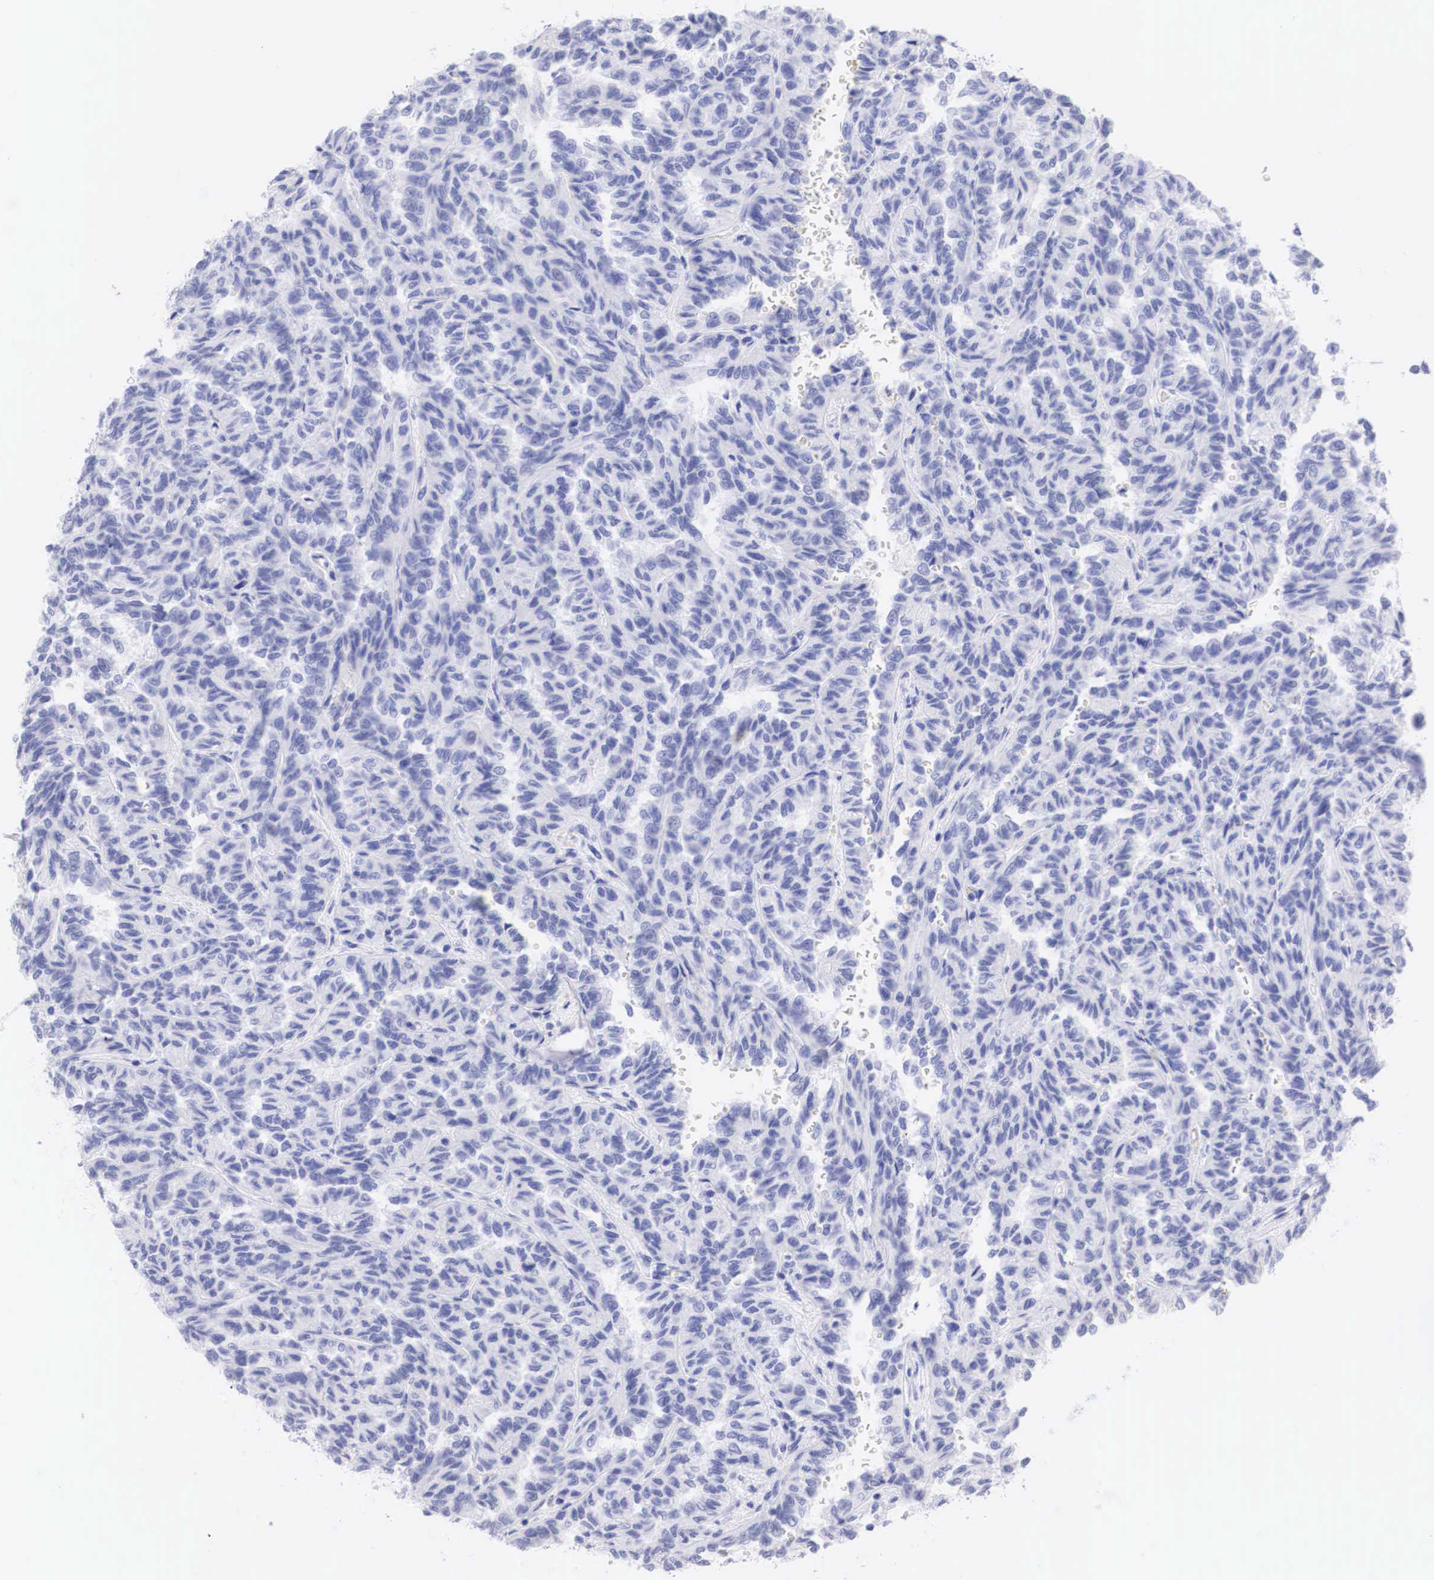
{"staining": {"intensity": "negative", "quantity": "none", "location": "none"}, "tissue": "renal cancer", "cell_type": "Tumor cells", "image_type": "cancer", "snomed": [{"axis": "morphology", "description": "Inflammation, NOS"}, {"axis": "morphology", "description": "Adenocarcinoma, NOS"}, {"axis": "topography", "description": "Kidney"}], "caption": "Immunohistochemistry (IHC) photomicrograph of neoplastic tissue: human renal cancer (adenocarcinoma) stained with DAB shows no significant protein staining in tumor cells.", "gene": "TYR", "patient": {"sex": "male", "age": 68}}